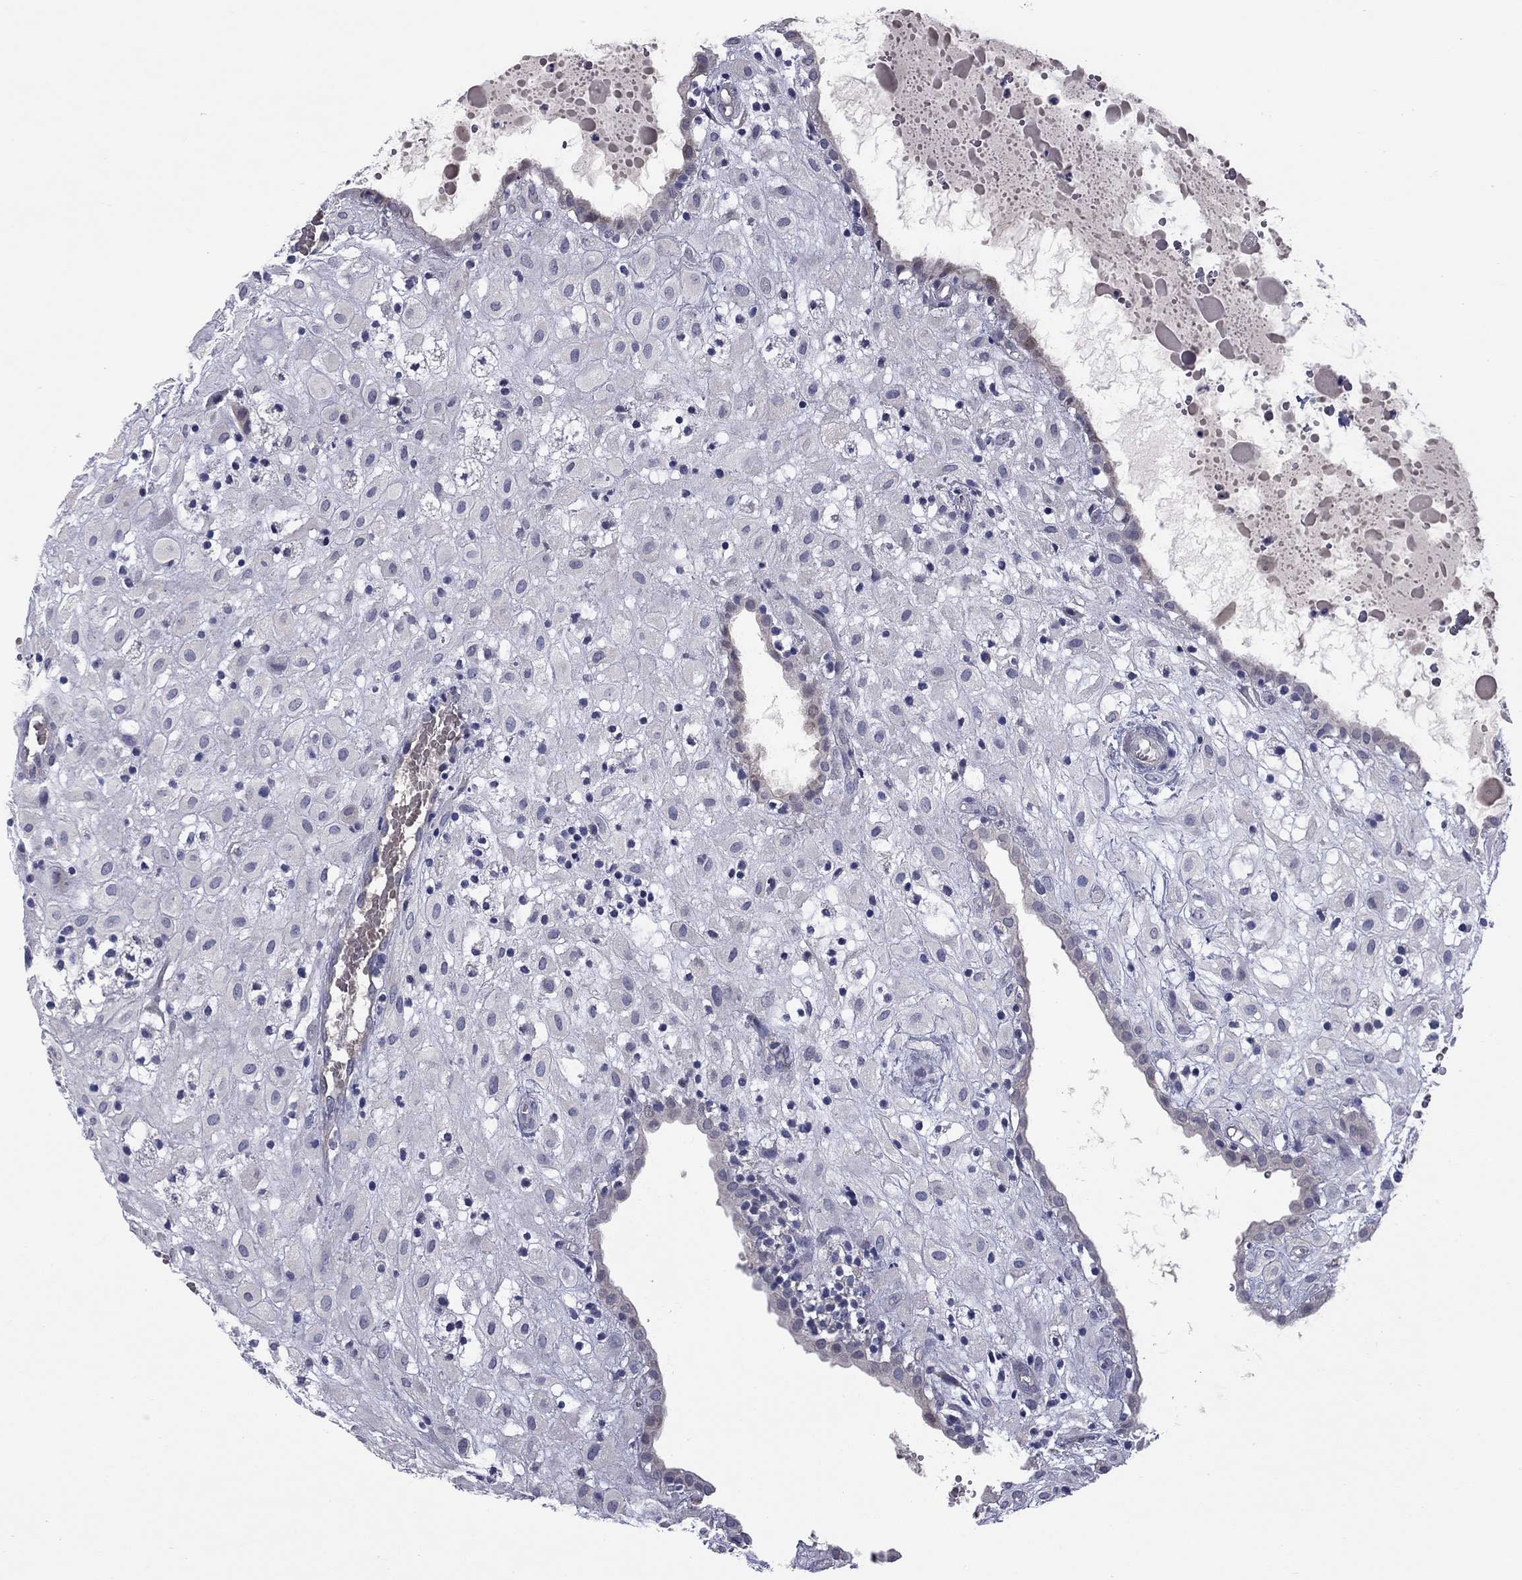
{"staining": {"intensity": "negative", "quantity": "none", "location": "none"}, "tissue": "placenta", "cell_type": "Decidual cells", "image_type": "normal", "snomed": [{"axis": "morphology", "description": "Normal tissue, NOS"}, {"axis": "topography", "description": "Placenta"}], "caption": "This is an IHC image of benign human placenta. There is no staining in decidual cells.", "gene": "UNC119B", "patient": {"sex": "female", "age": 24}}